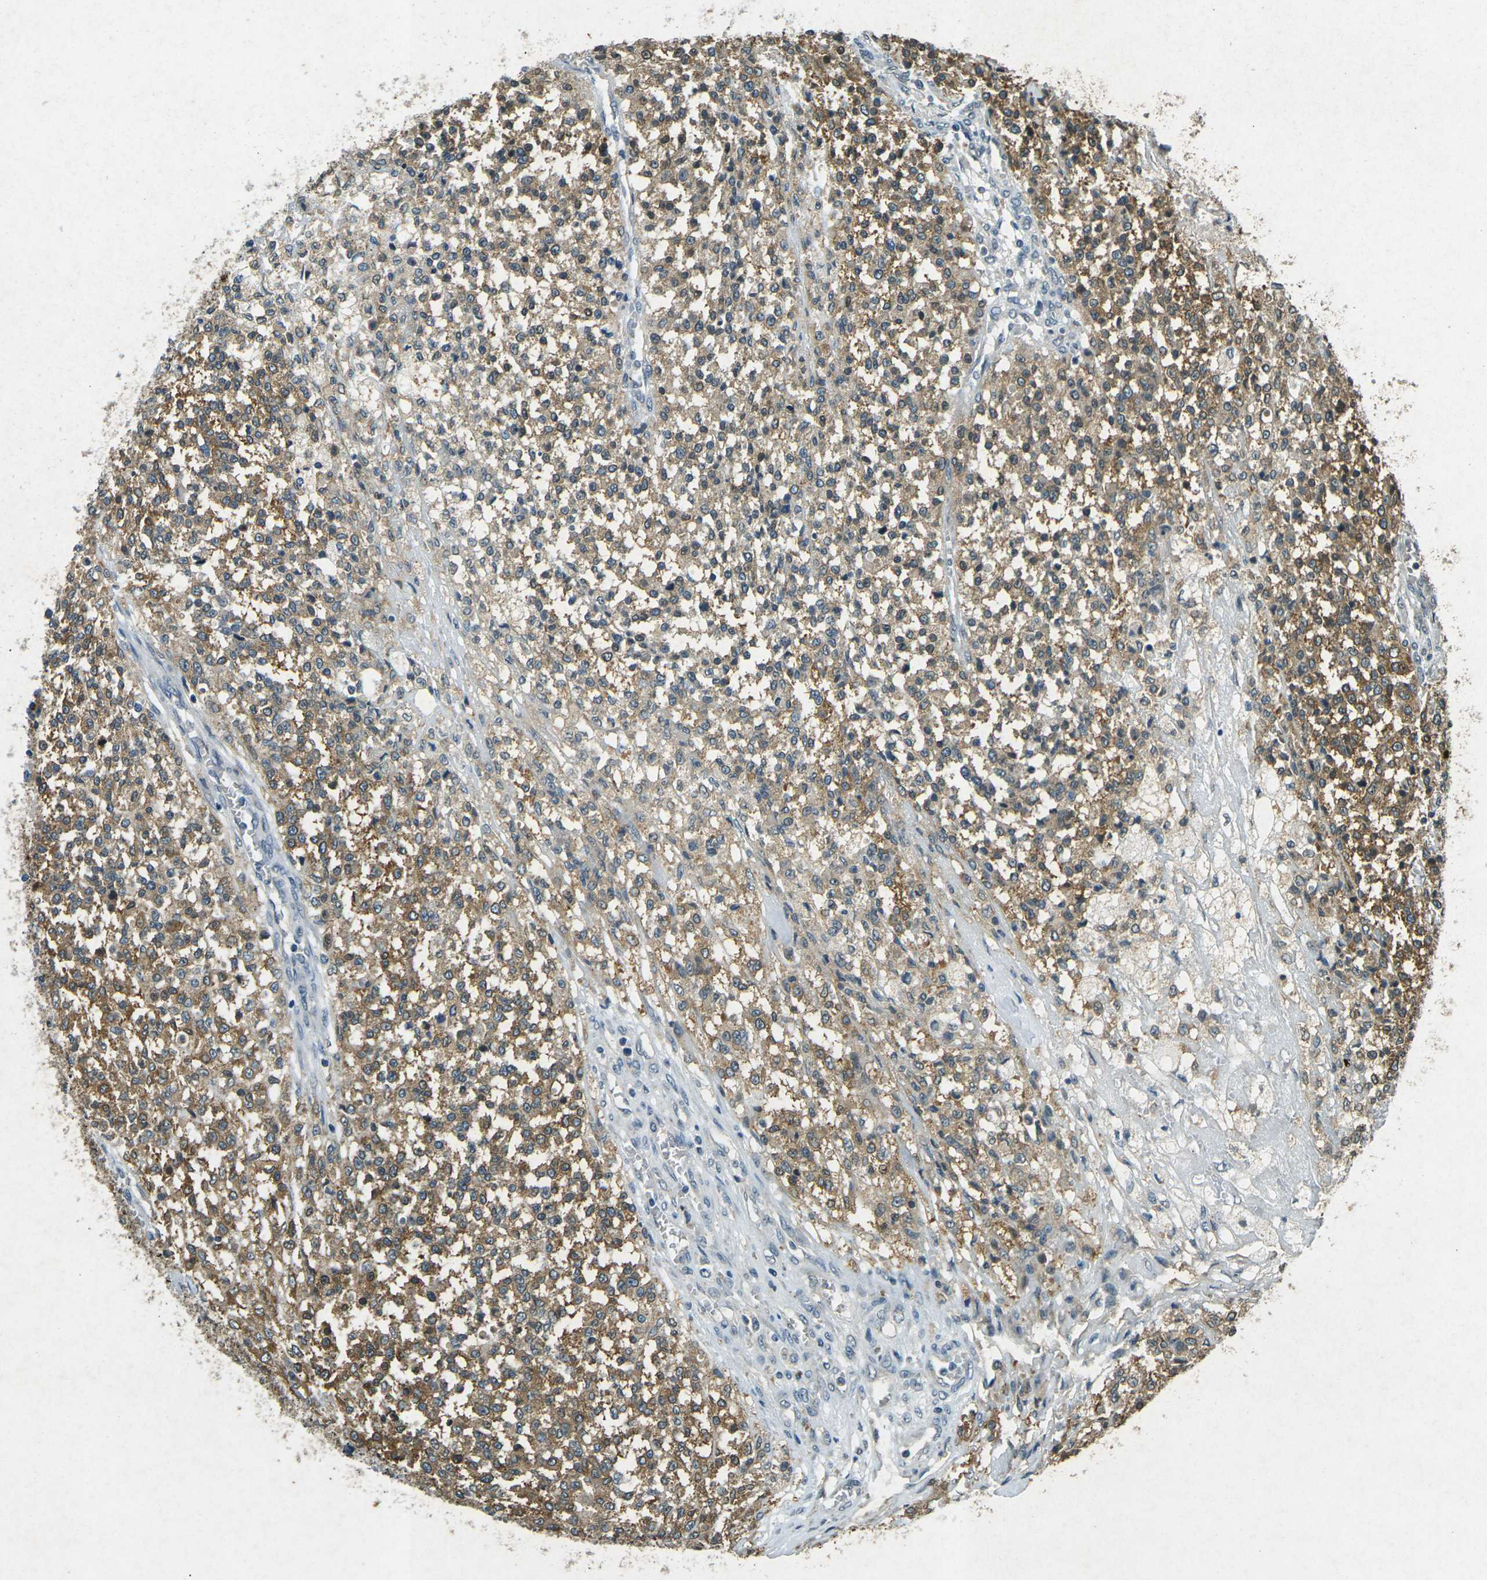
{"staining": {"intensity": "moderate", "quantity": ">75%", "location": "cytoplasmic/membranous"}, "tissue": "testis cancer", "cell_type": "Tumor cells", "image_type": "cancer", "snomed": [{"axis": "morphology", "description": "Seminoma, NOS"}, {"axis": "topography", "description": "Testis"}], "caption": "Human seminoma (testis) stained for a protein (brown) reveals moderate cytoplasmic/membranous positive staining in about >75% of tumor cells.", "gene": "PDE2A", "patient": {"sex": "male", "age": 59}}